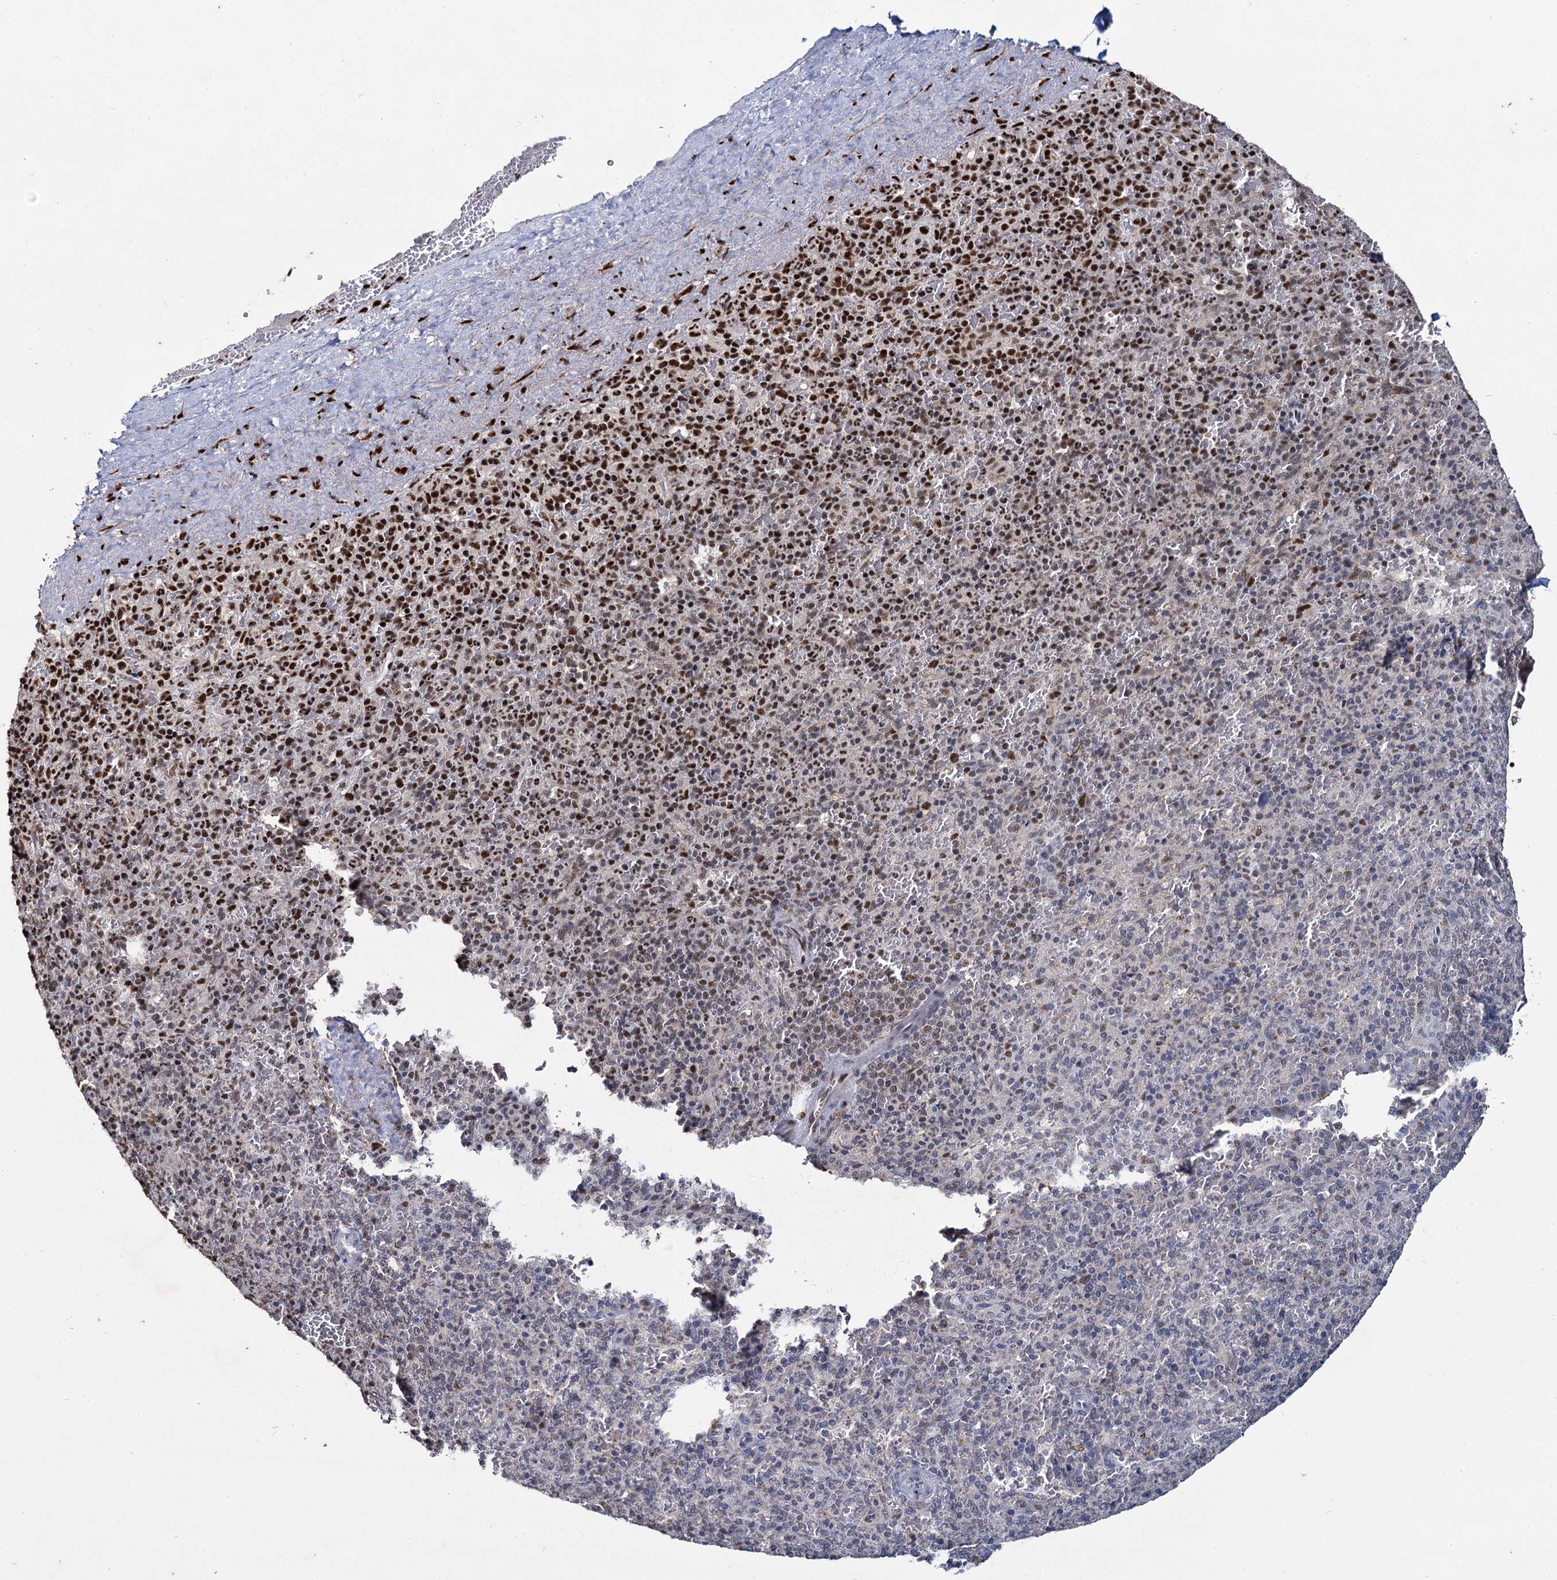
{"staining": {"intensity": "strong", "quantity": "25%-75%", "location": "nuclear"}, "tissue": "spleen", "cell_type": "Cells in red pulp", "image_type": "normal", "snomed": [{"axis": "morphology", "description": "Normal tissue, NOS"}, {"axis": "topography", "description": "Spleen"}], "caption": "A high-resolution image shows immunohistochemistry staining of benign spleen, which reveals strong nuclear staining in approximately 25%-75% of cells in red pulp. The staining is performed using DAB brown chromogen to label protein expression. The nuclei are counter-stained blue using hematoxylin.", "gene": "RPUSD4", "patient": {"sex": "male", "age": 82}}